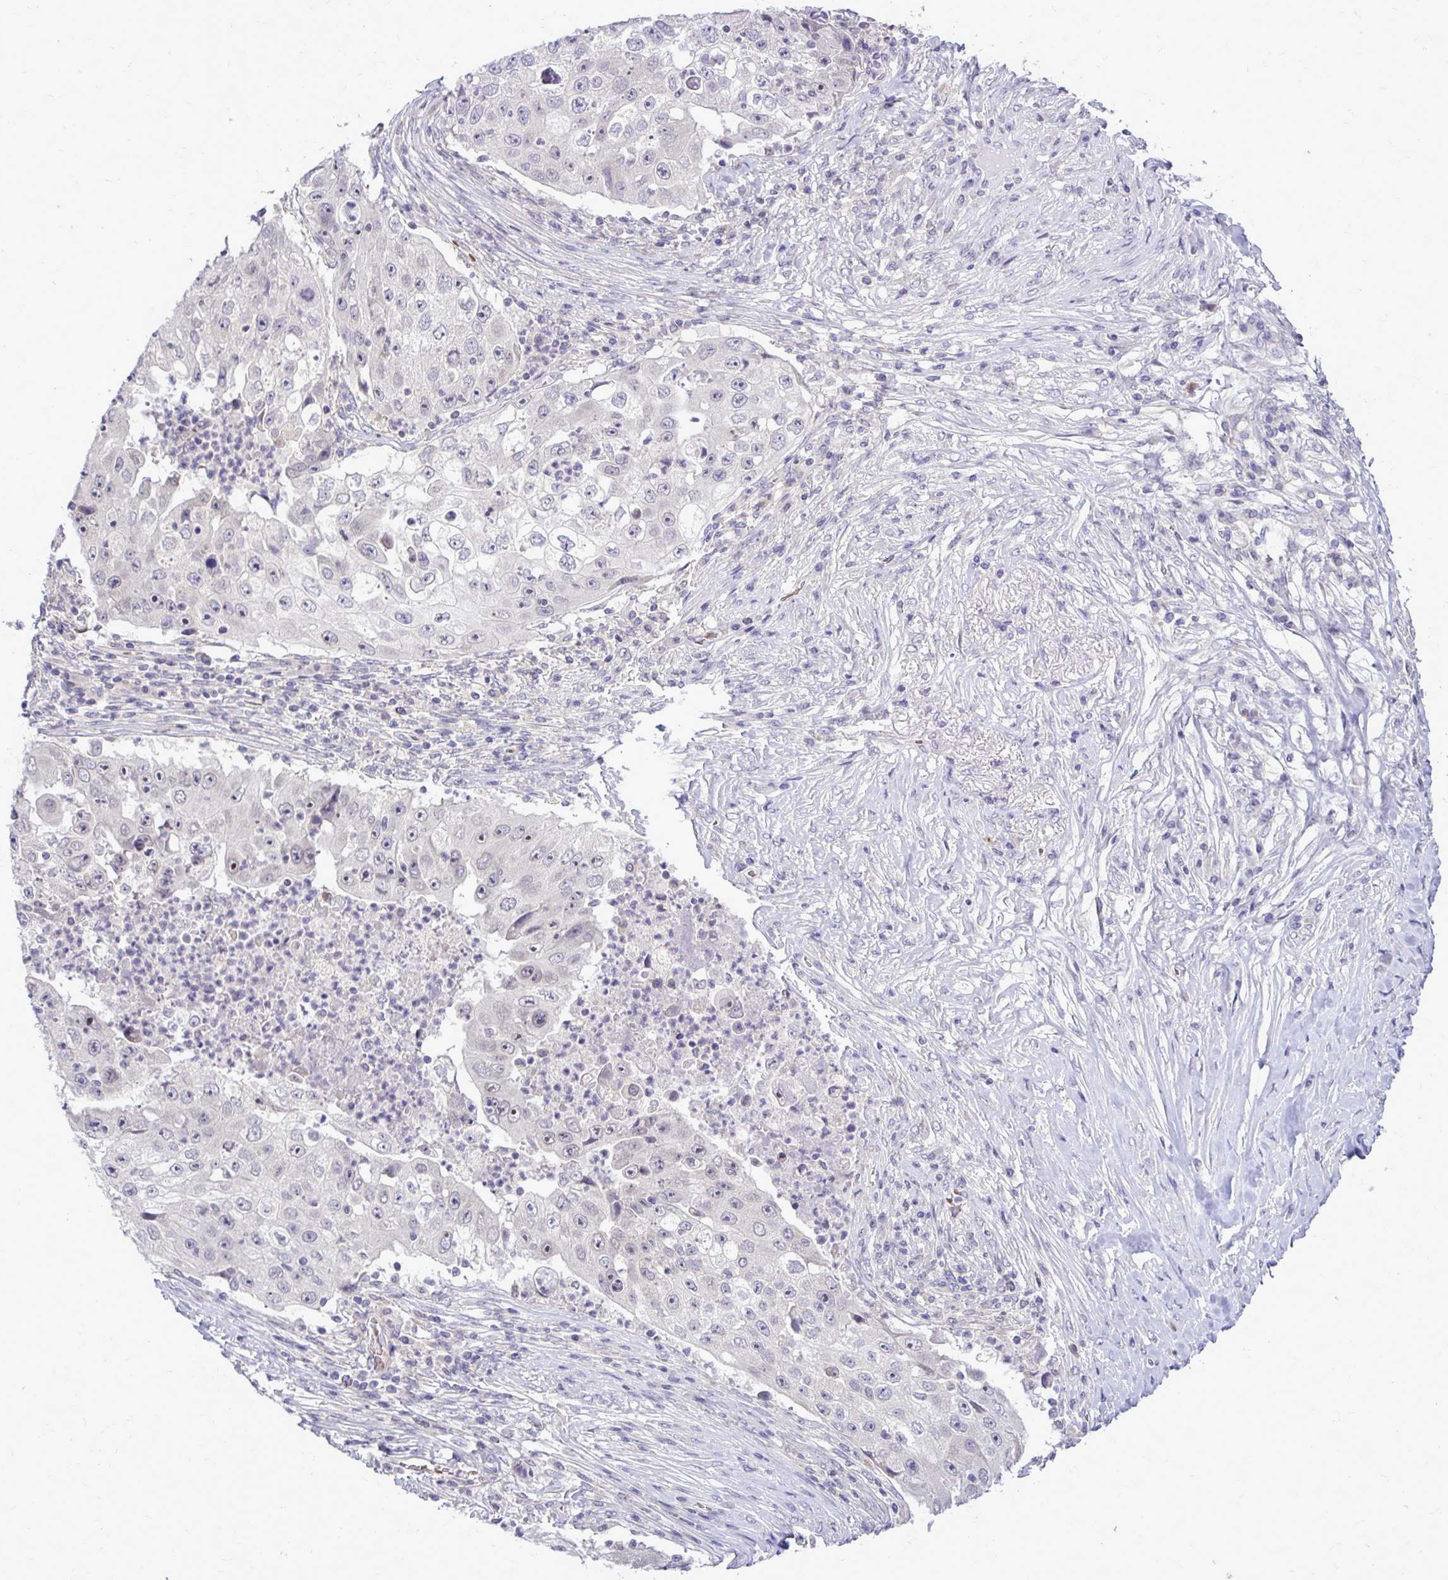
{"staining": {"intensity": "negative", "quantity": "none", "location": "none"}, "tissue": "lung cancer", "cell_type": "Tumor cells", "image_type": "cancer", "snomed": [{"axis": "morphology", "description": "Squamous cell carcinoma, NOS"}, {"axis": "topography", "description": "Lung"}], "caption": "This is an immunohistochemistry (IHC) micrograph of human lung cancer (squamous cell carcinoma). There is no positivity in tumor cells.", "gene": "DPY19L1", "patient": {"sex": "male", "age": 64}}